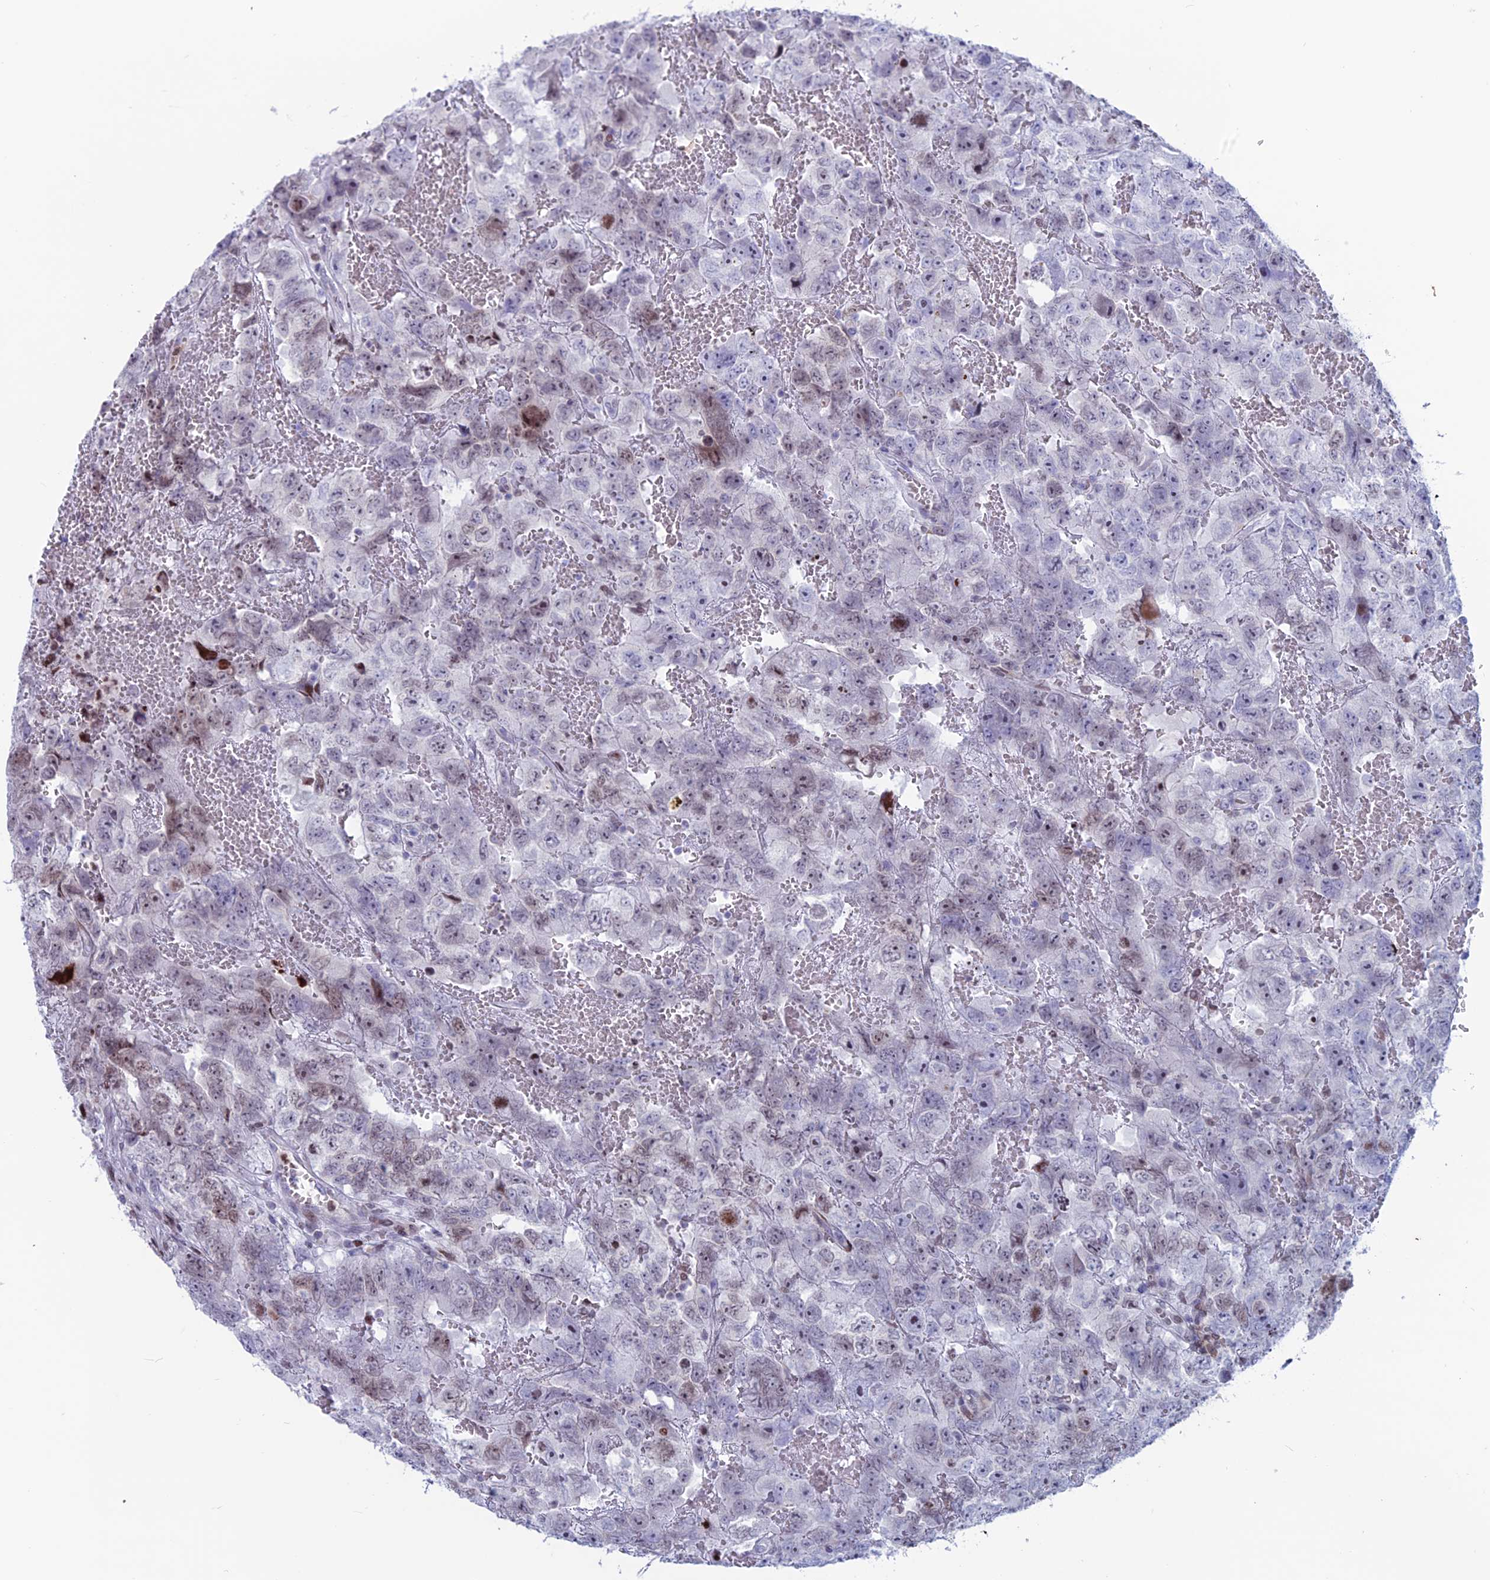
{"staining": {"intensity": "moderate", "quantity": "<25%", "location": "nuclear"}, "tissue": "testis cancer", "cell_type": "Tumor cells", "image_type": "cancer", "snomed": [{"axis": "morphology", "description": "Carcinoma, Embryonal, NOS"}, {"axis": "topography", "description": "Testis"}], "caption": "About <25% of tumor cells in testis embryonal carcinoma demonstrate moderate nuclear protein expression as visualized by brown immunohistochemical staining.", "gene": "CERS6", "patient": {"sex": "male", "age": 45}}